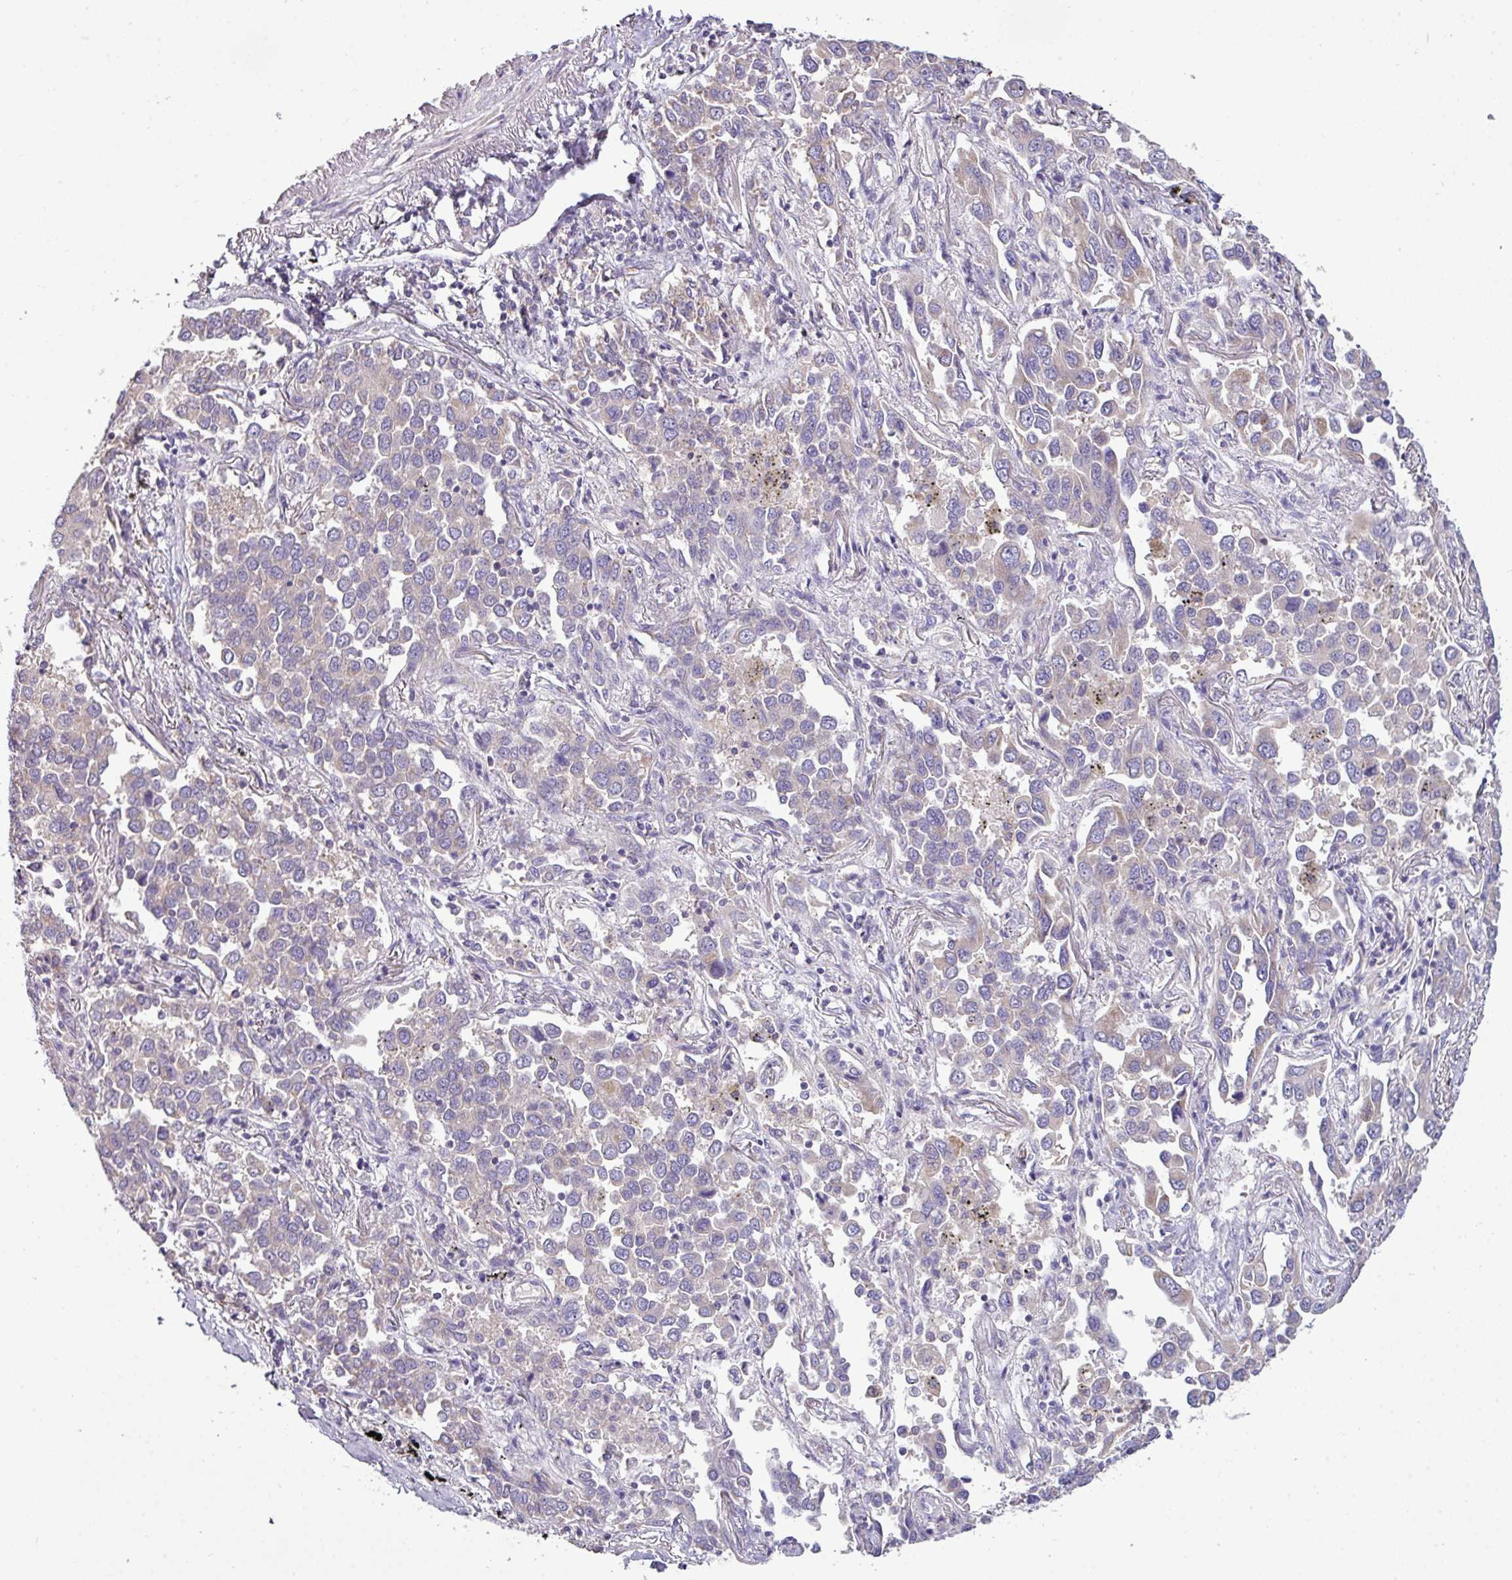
{"staining": {"intensity": "negative", "quantity": "none", "location": "none"}, "tissue": "lung cancer", "cell_type": "Tumor cells", "image_type": "cancer", "snomed": [{"axis": "morphology", "description": "Adenocarcinoma, NOS"}, {"axis": "topography", "description": "Lung"}], "caption": "A high-resolution histopathology image shows immunohistochemistry (IHC) staining of lung adenocarcinoma, which shows no significant positivity in tumor cells.", "gene": "AGAP5", "patient": {"sex": "male", "age": 67}}